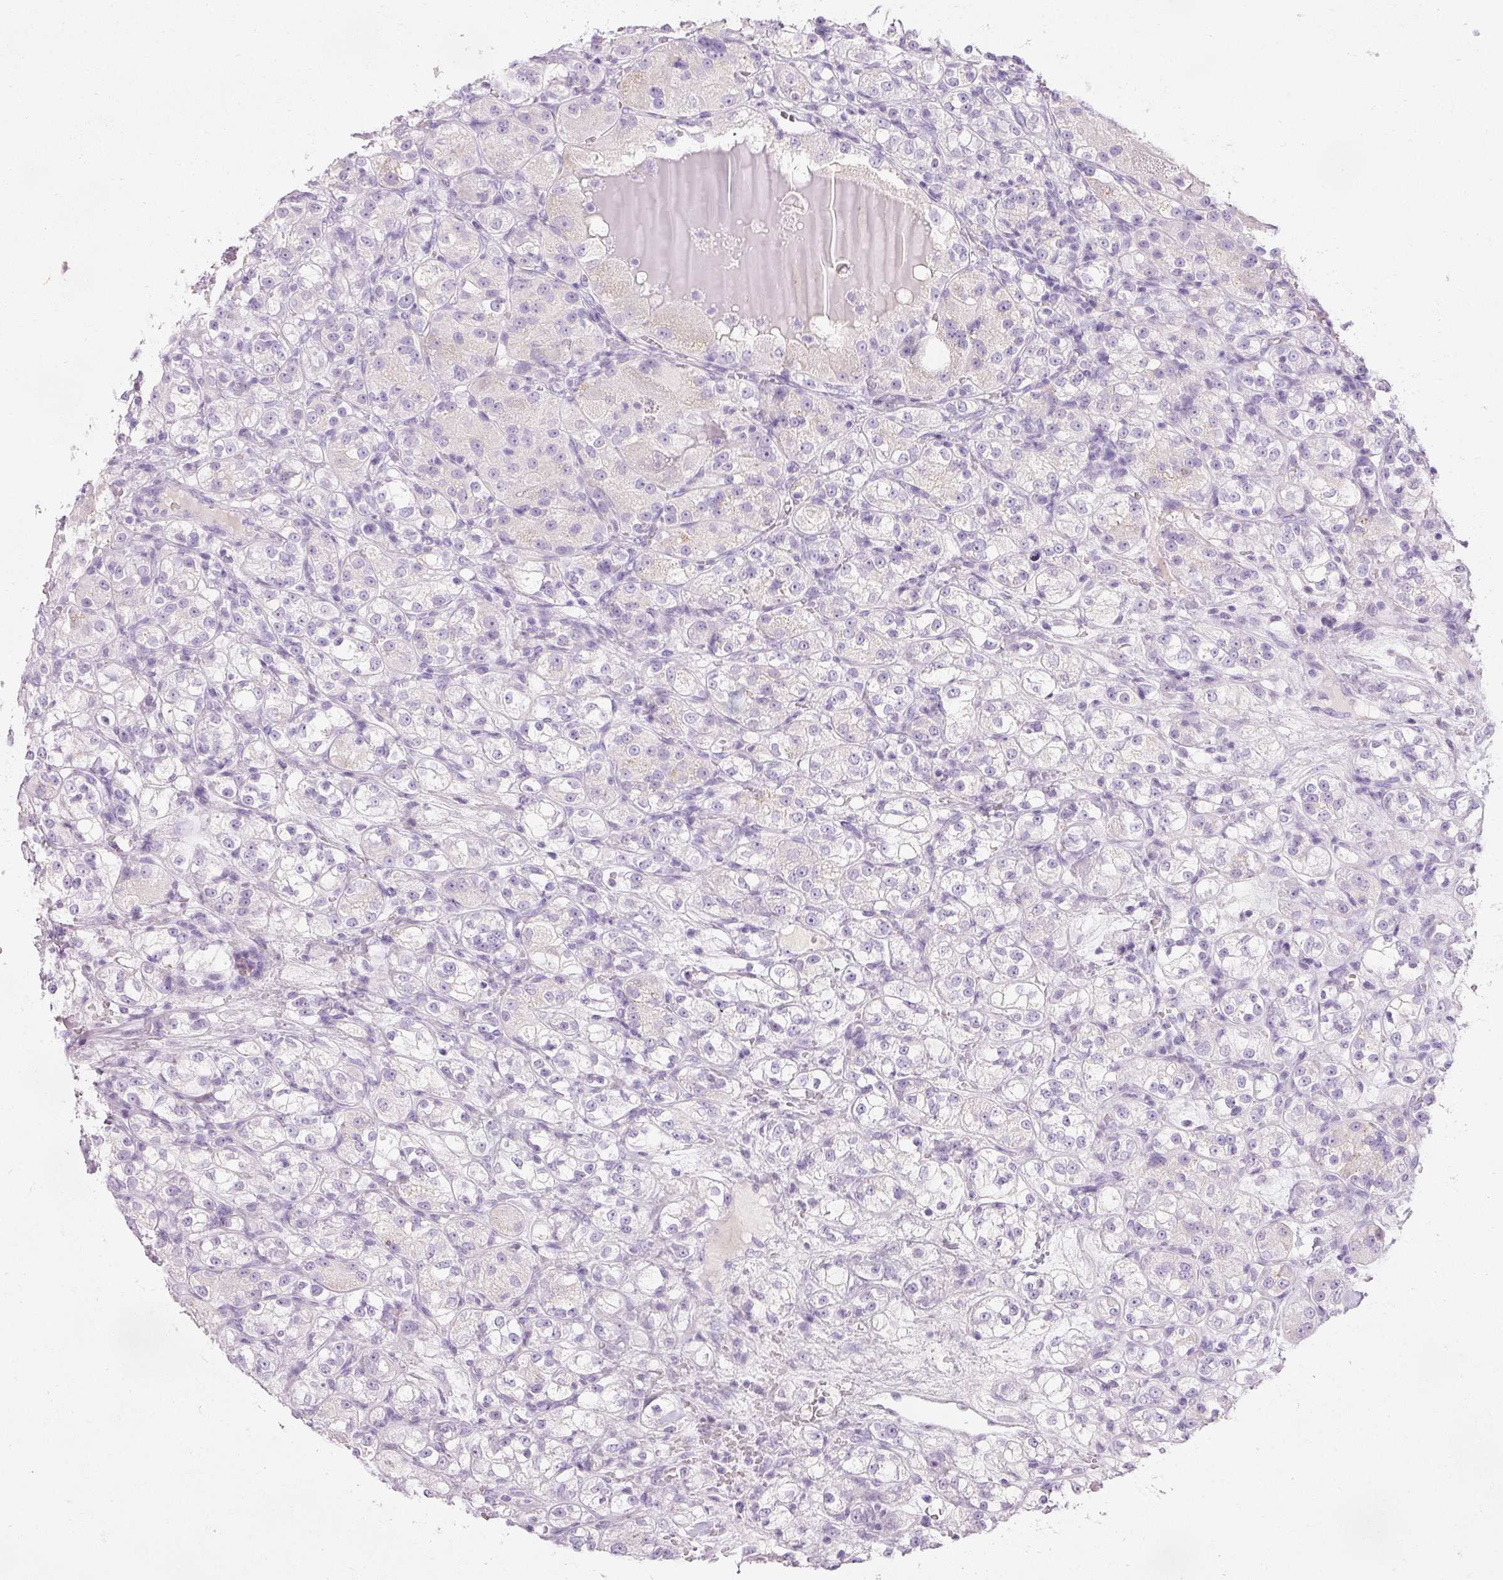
{"staining": {"intensity": "negative", "quantity": "none", "location": "none"}, "tissue": "renal cancer", "cell_type": "Tumor cells", "image_type": "cancer", "snomed": [{"axis": "morphology", "description": "Normal tissue, NOS"}, {"axis": "morphology", "description": "Adenocarcinoma, NOS"}, {"axis": "topography", "description": "Kidney"}], "caption": "An immunohistochemistry (IHC) histopathology image of renal adenocarcinoma is shown. There is no staining in tumor cells of renal adenocarcinoma.", "gene": "DNM1", "patient": {"sex": "male", "age": 61}}